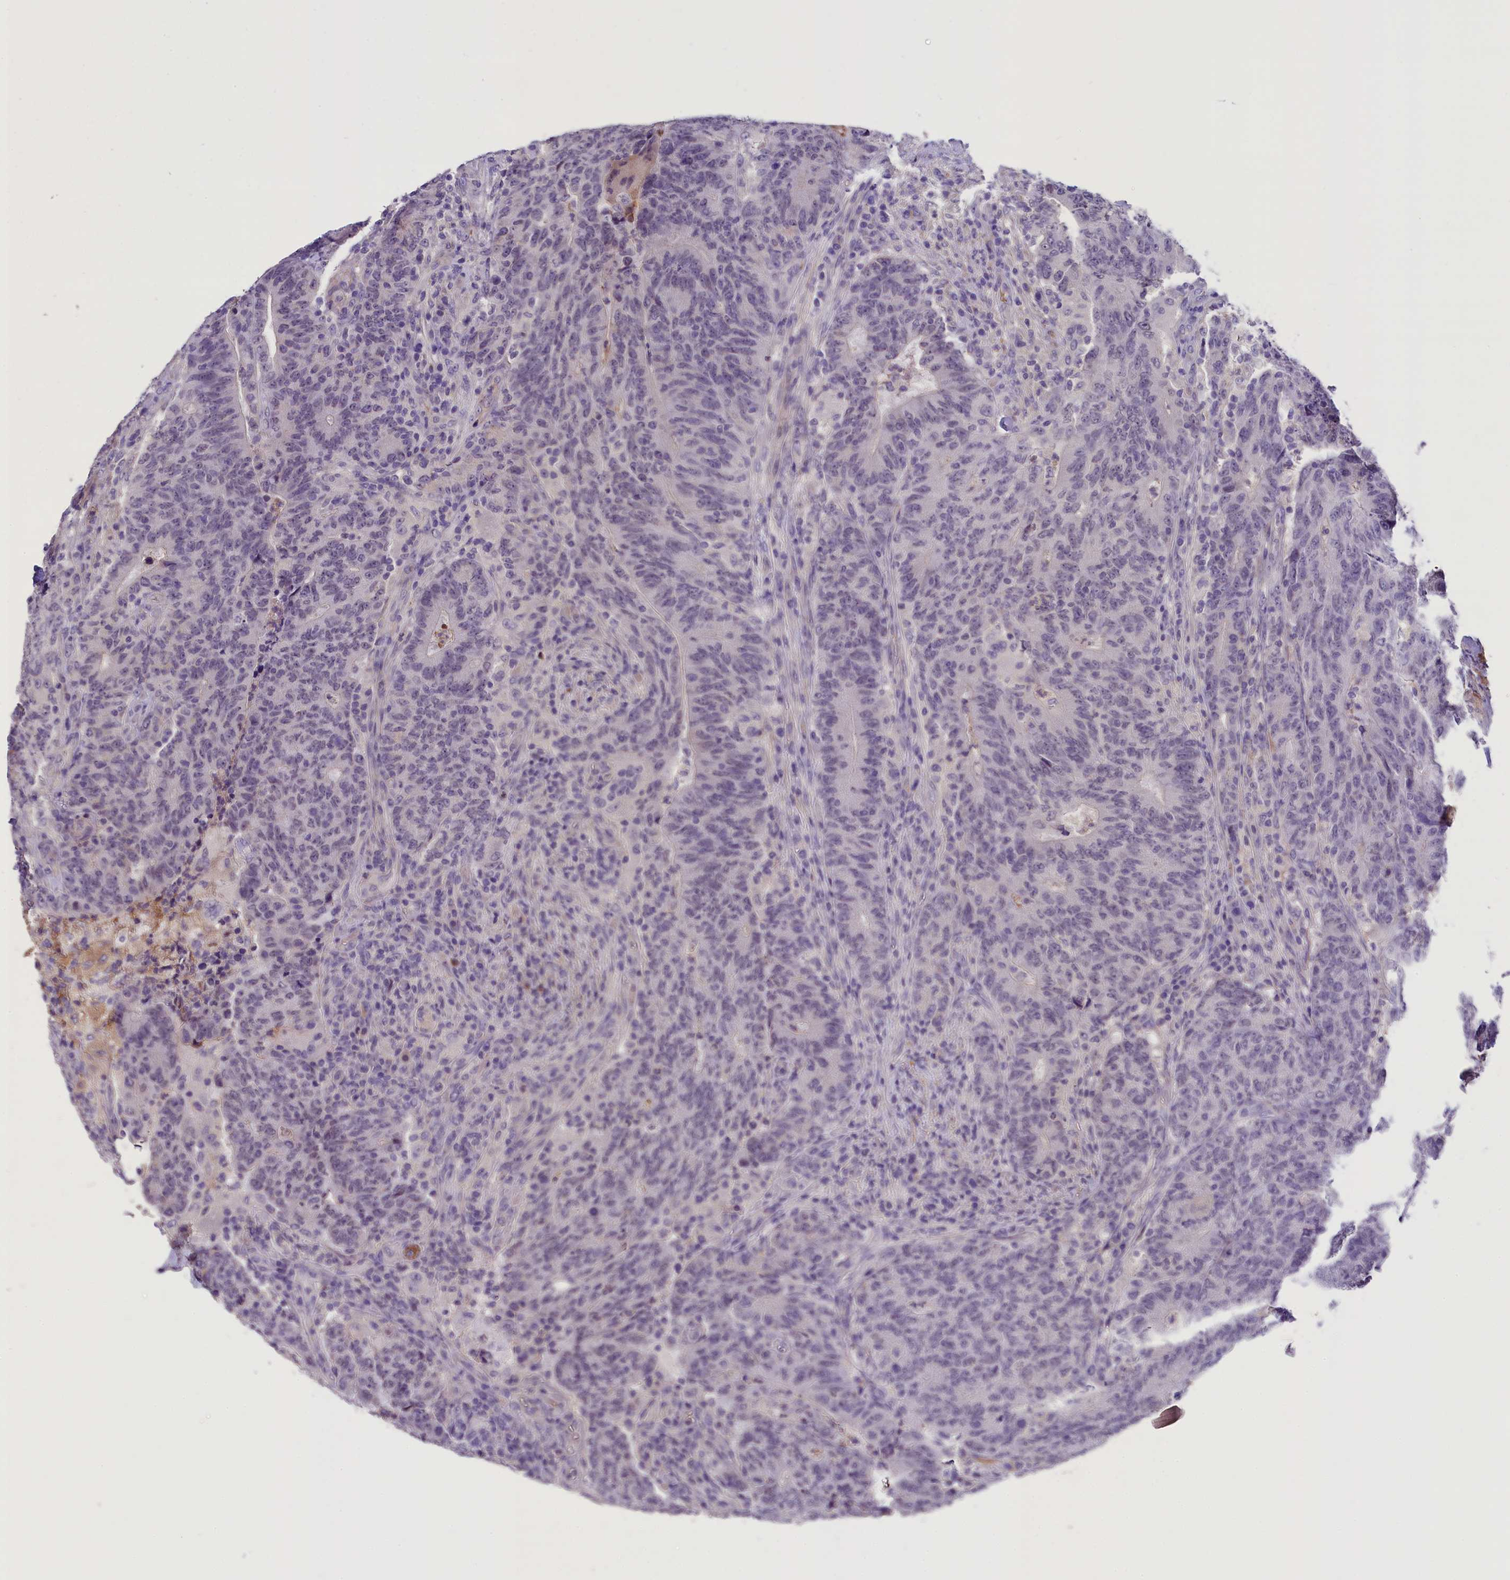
{"staining": {"intensity": "negative", "quantity": "none", "location": "none"}, "tissue": "colorectal cancer", "cell_type": "Tumor cells", "image_type": "cancer", "snomed": [{"axis": "morphology", "description": "Adenocarcinoma, NOS"}, {"axis": "topography", "description": "Colon"}], "caption": "Immunohistochemical staining of human colorectal cancer shows no significant staining in tumor cells.", "gene": "MEX3B", "patient": {"sex": "female", "age": 75}}